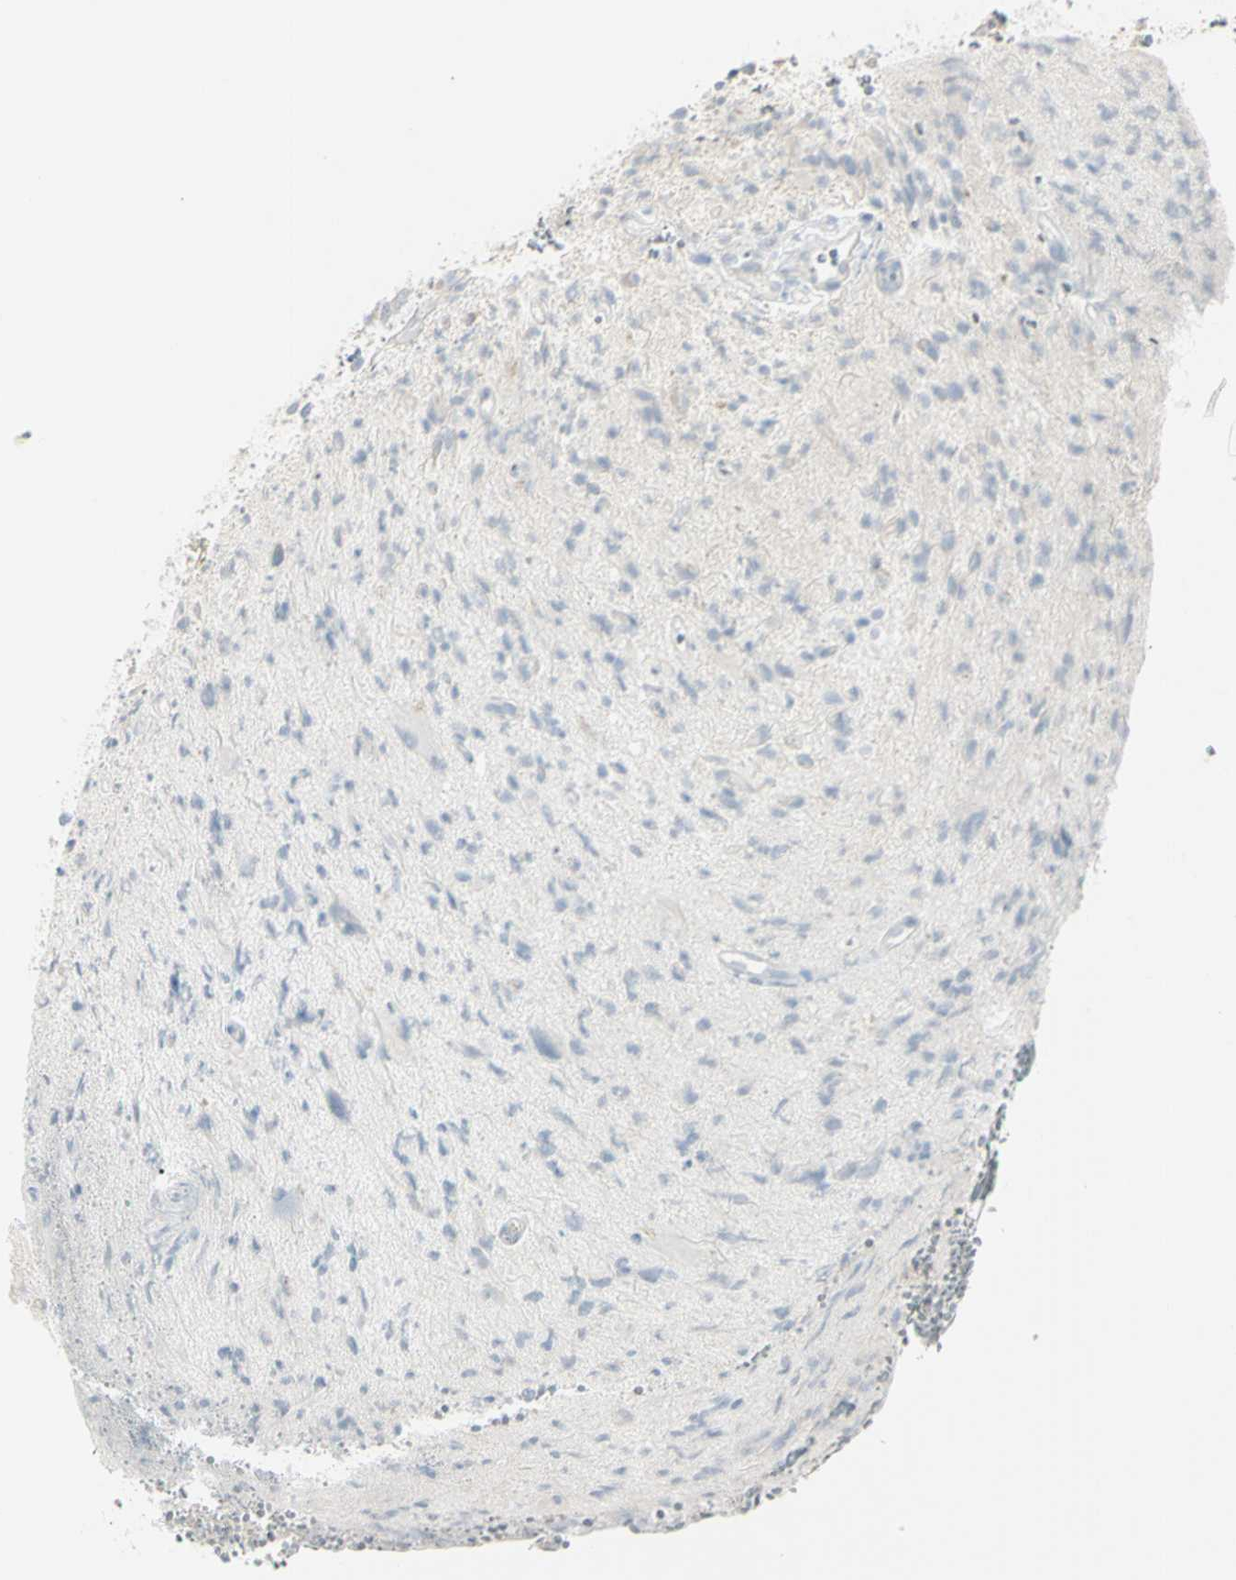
{"staining": {"intensity": "negative", "quantity": "none", "location": "none"}, "tissue": "glioma", "cell_type": "Tumor cells", "image_type": "cancer", "snomed": [{"axis": "morphology", "description": "Glioma, malignant, High grade"}, {"axis": "topography", "description": "Brain"}], "caption": "Glioma was stained to show a protein in brown. There is no significant positivity in tumor cells. (DAB (3,3'-diaminobenzidine) immunohistochemistry with hematoxylin counter stain).", "gene": "PIP", "patient": {"sex": "male", "age": 48}}